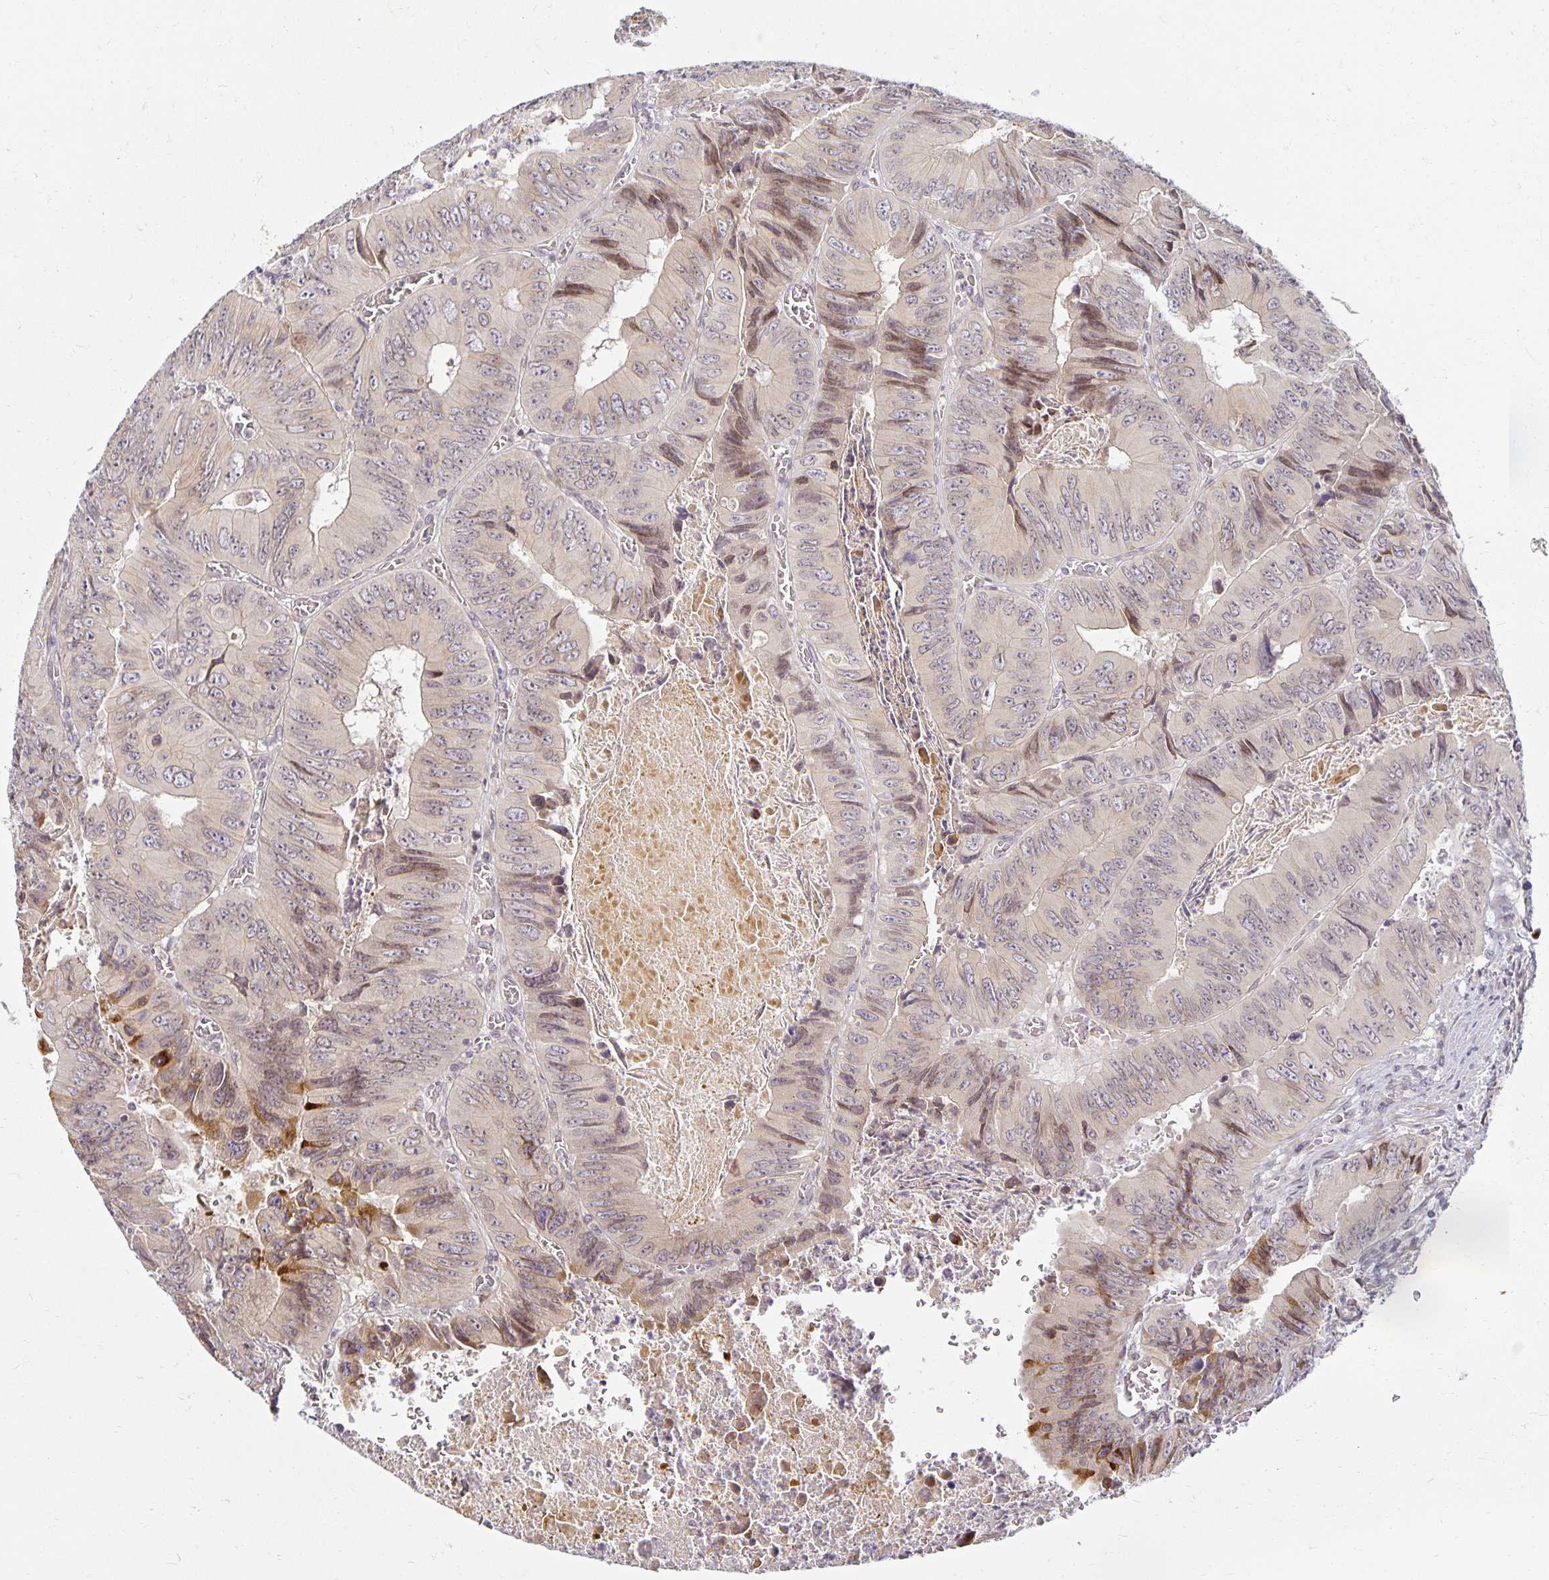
{"staining": {"intensity": "strong", "quantity": "<25%", "location": "cytoplasmic/membranous"}, "tissue": "colorectal cancer", "cell_type": "Tumor cells", "image_type": "cancer", "snomed": [{"axis": "morphology", "description": "Adenocarcinoma, NOS"}, {"axis": "topography", "description": "Colon"}], "caption": "Colorectal cancer stained with a protein marker reveals strong staining in tumor cells.", "gene": "EHF", "patient": {"sex": "female", "age": 84}}